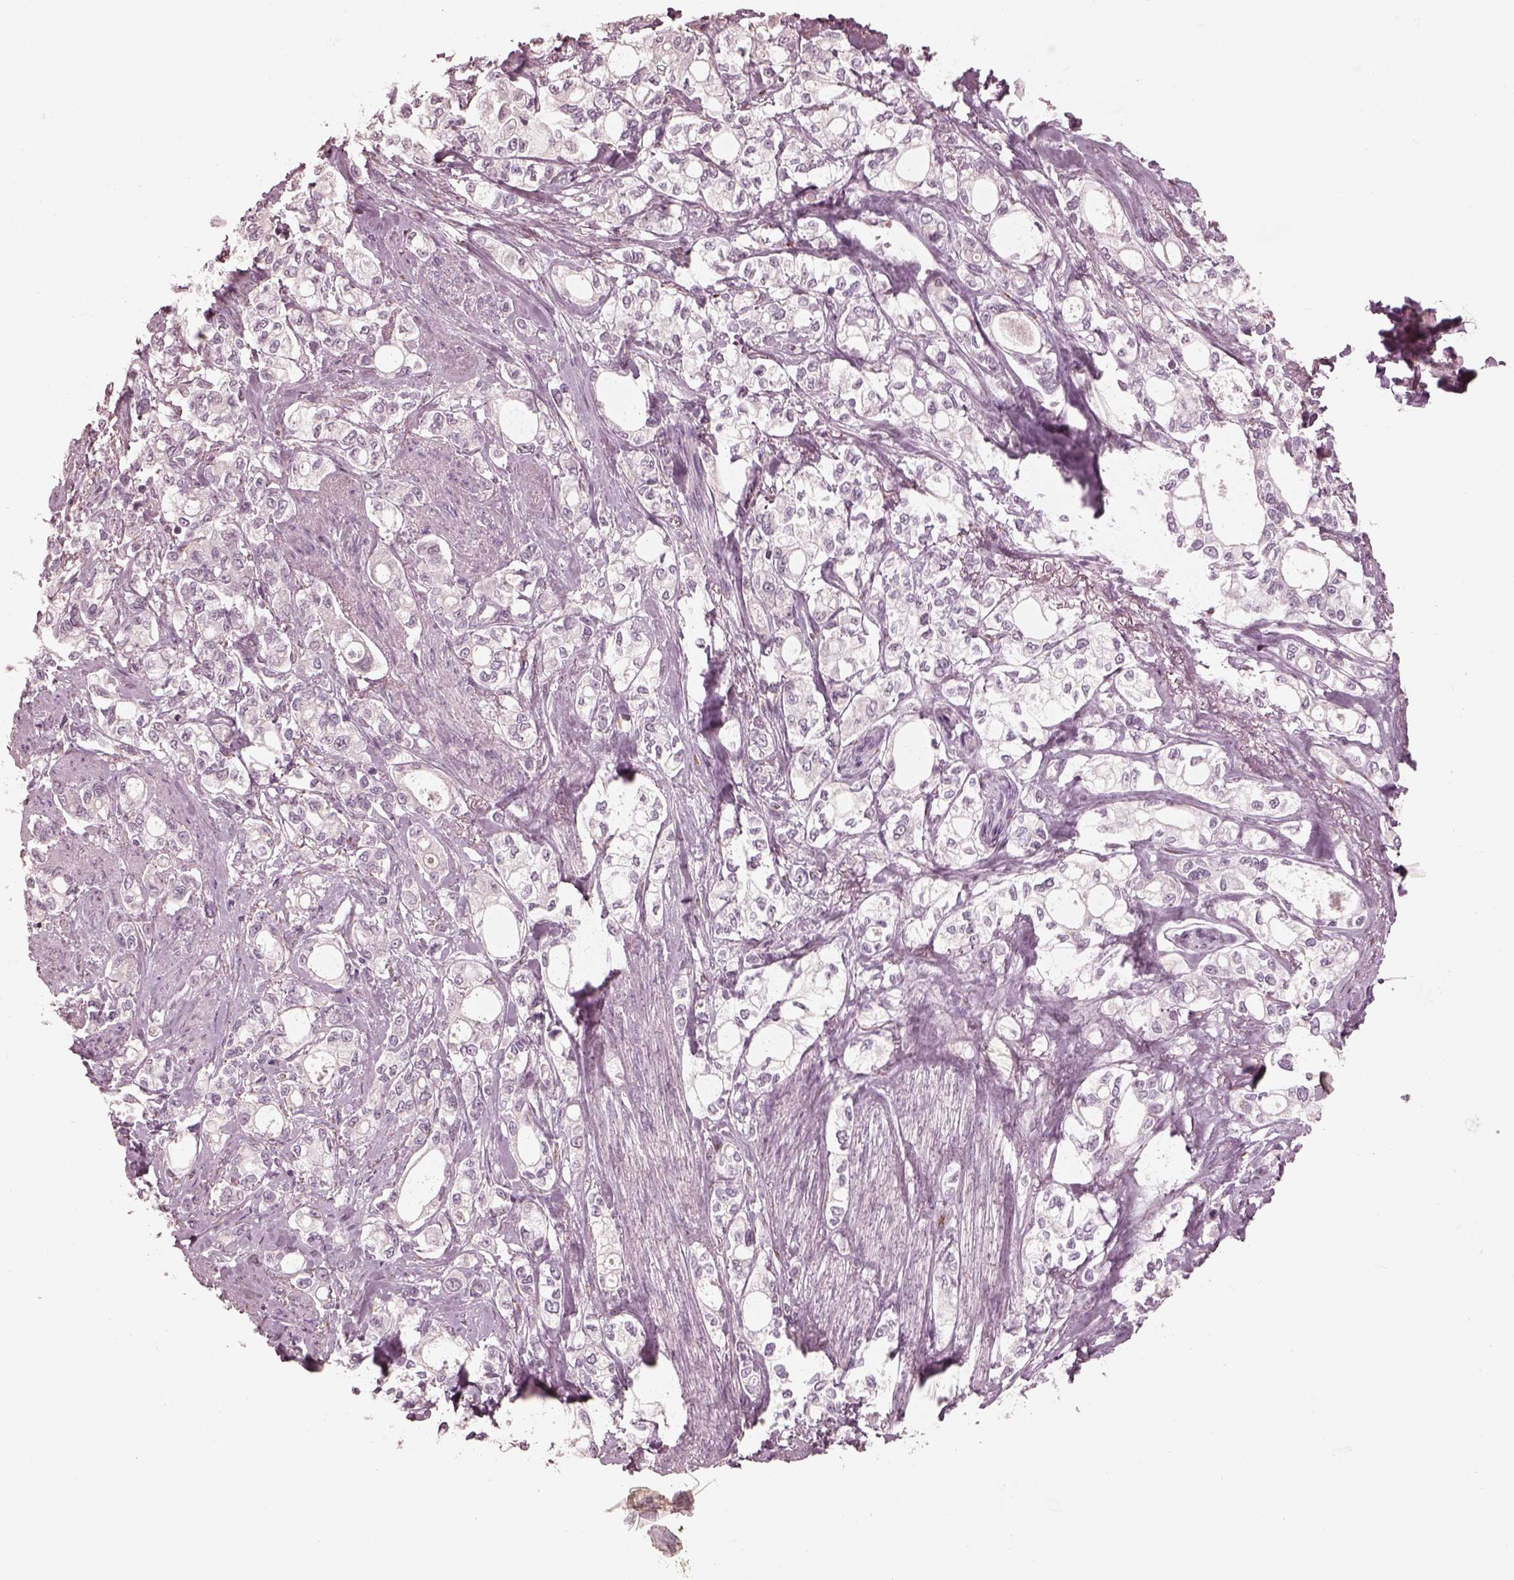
{"staining": {"intensity": "negative", "quantity": "none", "location": "none"}, "tissue": "stomach cancer", "cell_type": "Tumor cells", "image_type": "cancer", "snomed": [{"axis": "morphology", "description": "Adenocarcinoma, NOS"}, {"axis": "topography", "description": "Stomach"}], "caption": "Protein analysis of adenocarcinoma (stomach) exhibits no significant expression in tumor cells.", "gene": "ANKLE1", "patient": {"sex": "male", "age": 63}}